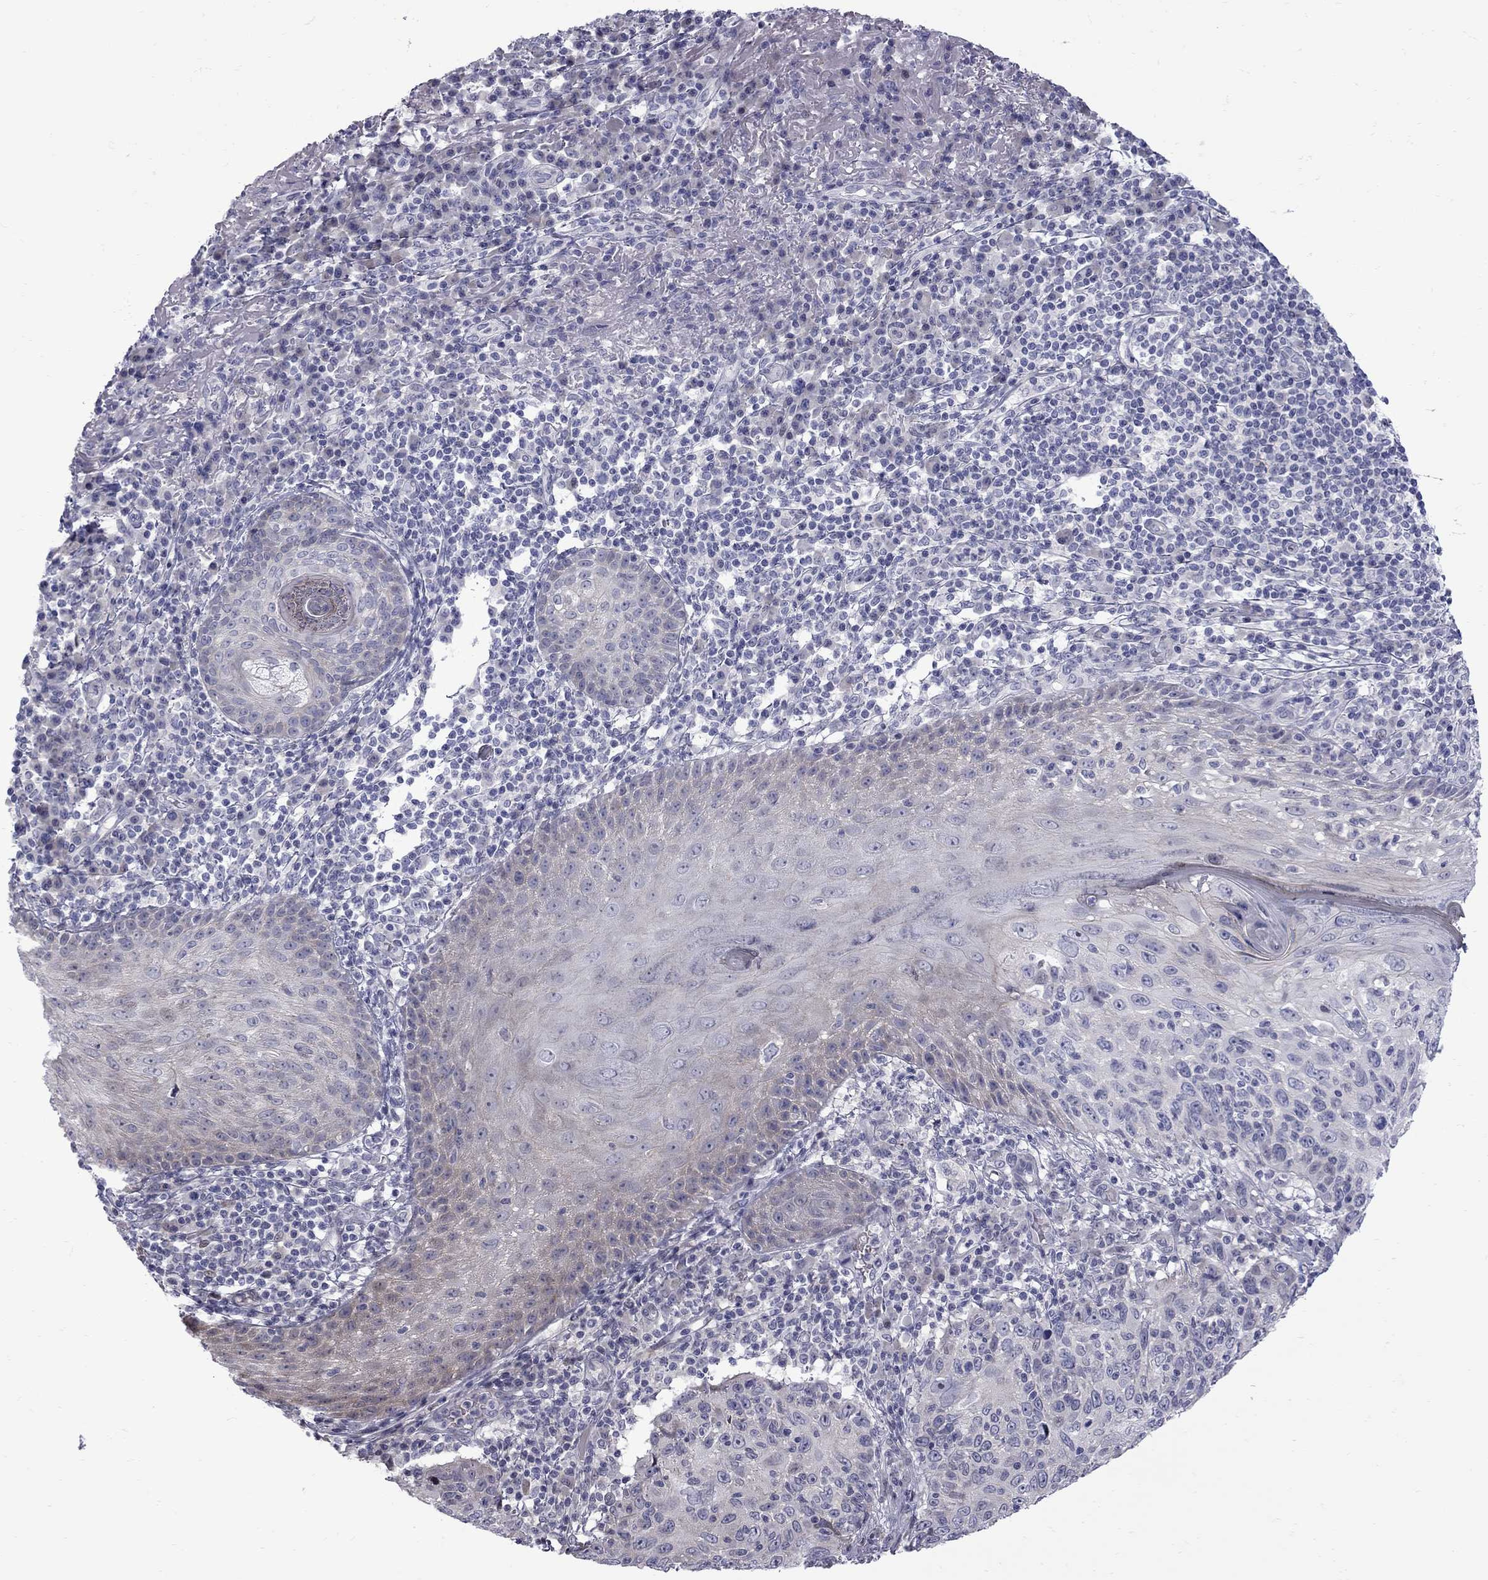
{"staining": {"intensity": "negative", "quantity": "none", "location": "none"}, "tissue": "skin cancer", "cell_type": "Tumor cells", "image_type": "cancer", "snomed": [{"axis": "morphology", "description": "Squamous cell carcinoma, NOS"}, {"axis": "topography", "description": "Skin"}], "caption": "Tumor cells are negative for protein expression in human skin squamous cell carcinoma.", "gene": "NRARP", "patient": {"sex": "male", "age": 92}}